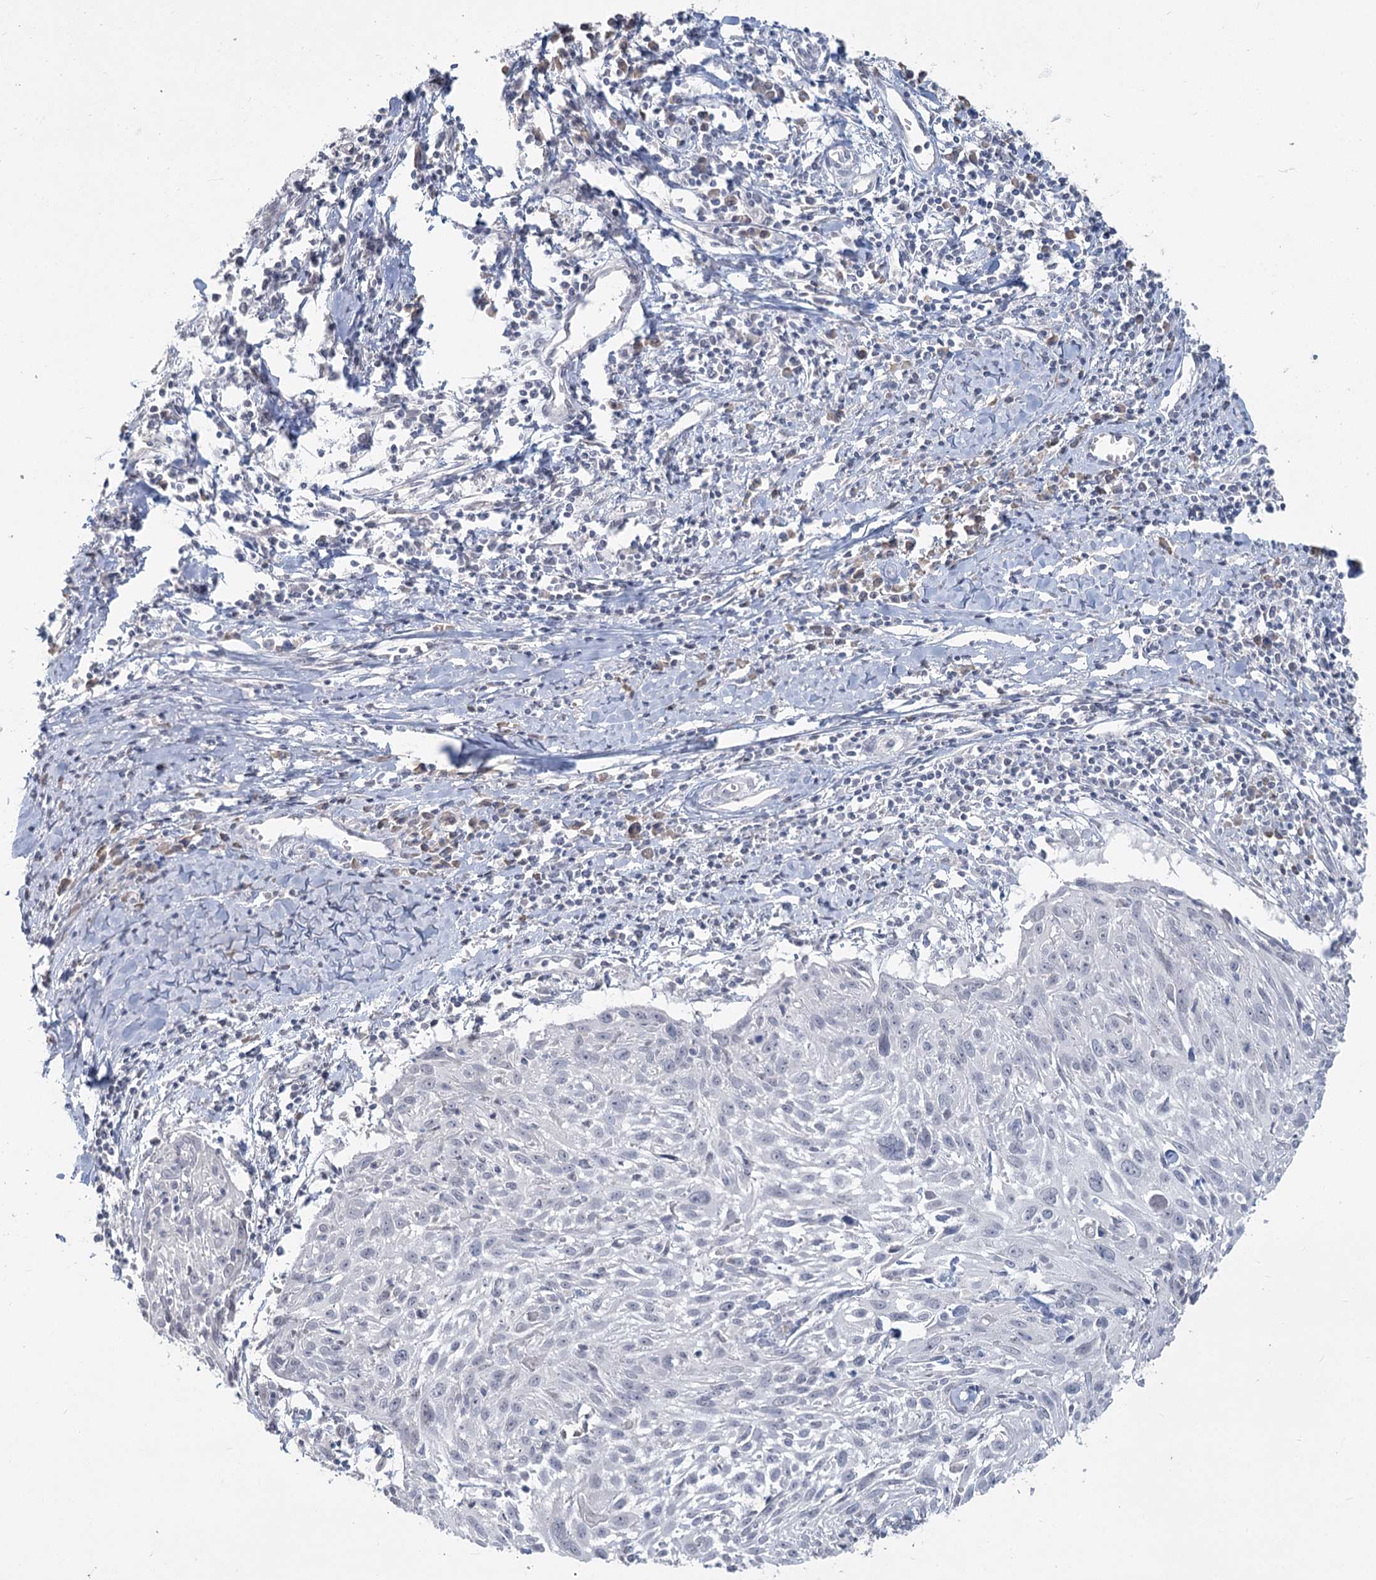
{"staining": {"intensity": "negative", "quantity": "none", "location": "none"}, "tissue": "cervical cancer", "cell_type": "Tumor cells", "image_type": "cancer", "snomed": [{"axis": "morphology", "description": "Squamous cell carcinoma, NOS"}, {"axis": "topography", "description": "Cervix"}], "caption": "IHC image of neoplastic tissue: cervical cancer stained with DAB exhibits no significant protein staining in tumor cells.", "gene": "SLC9A3", "patient": {"sex": "female", "age": 51}}